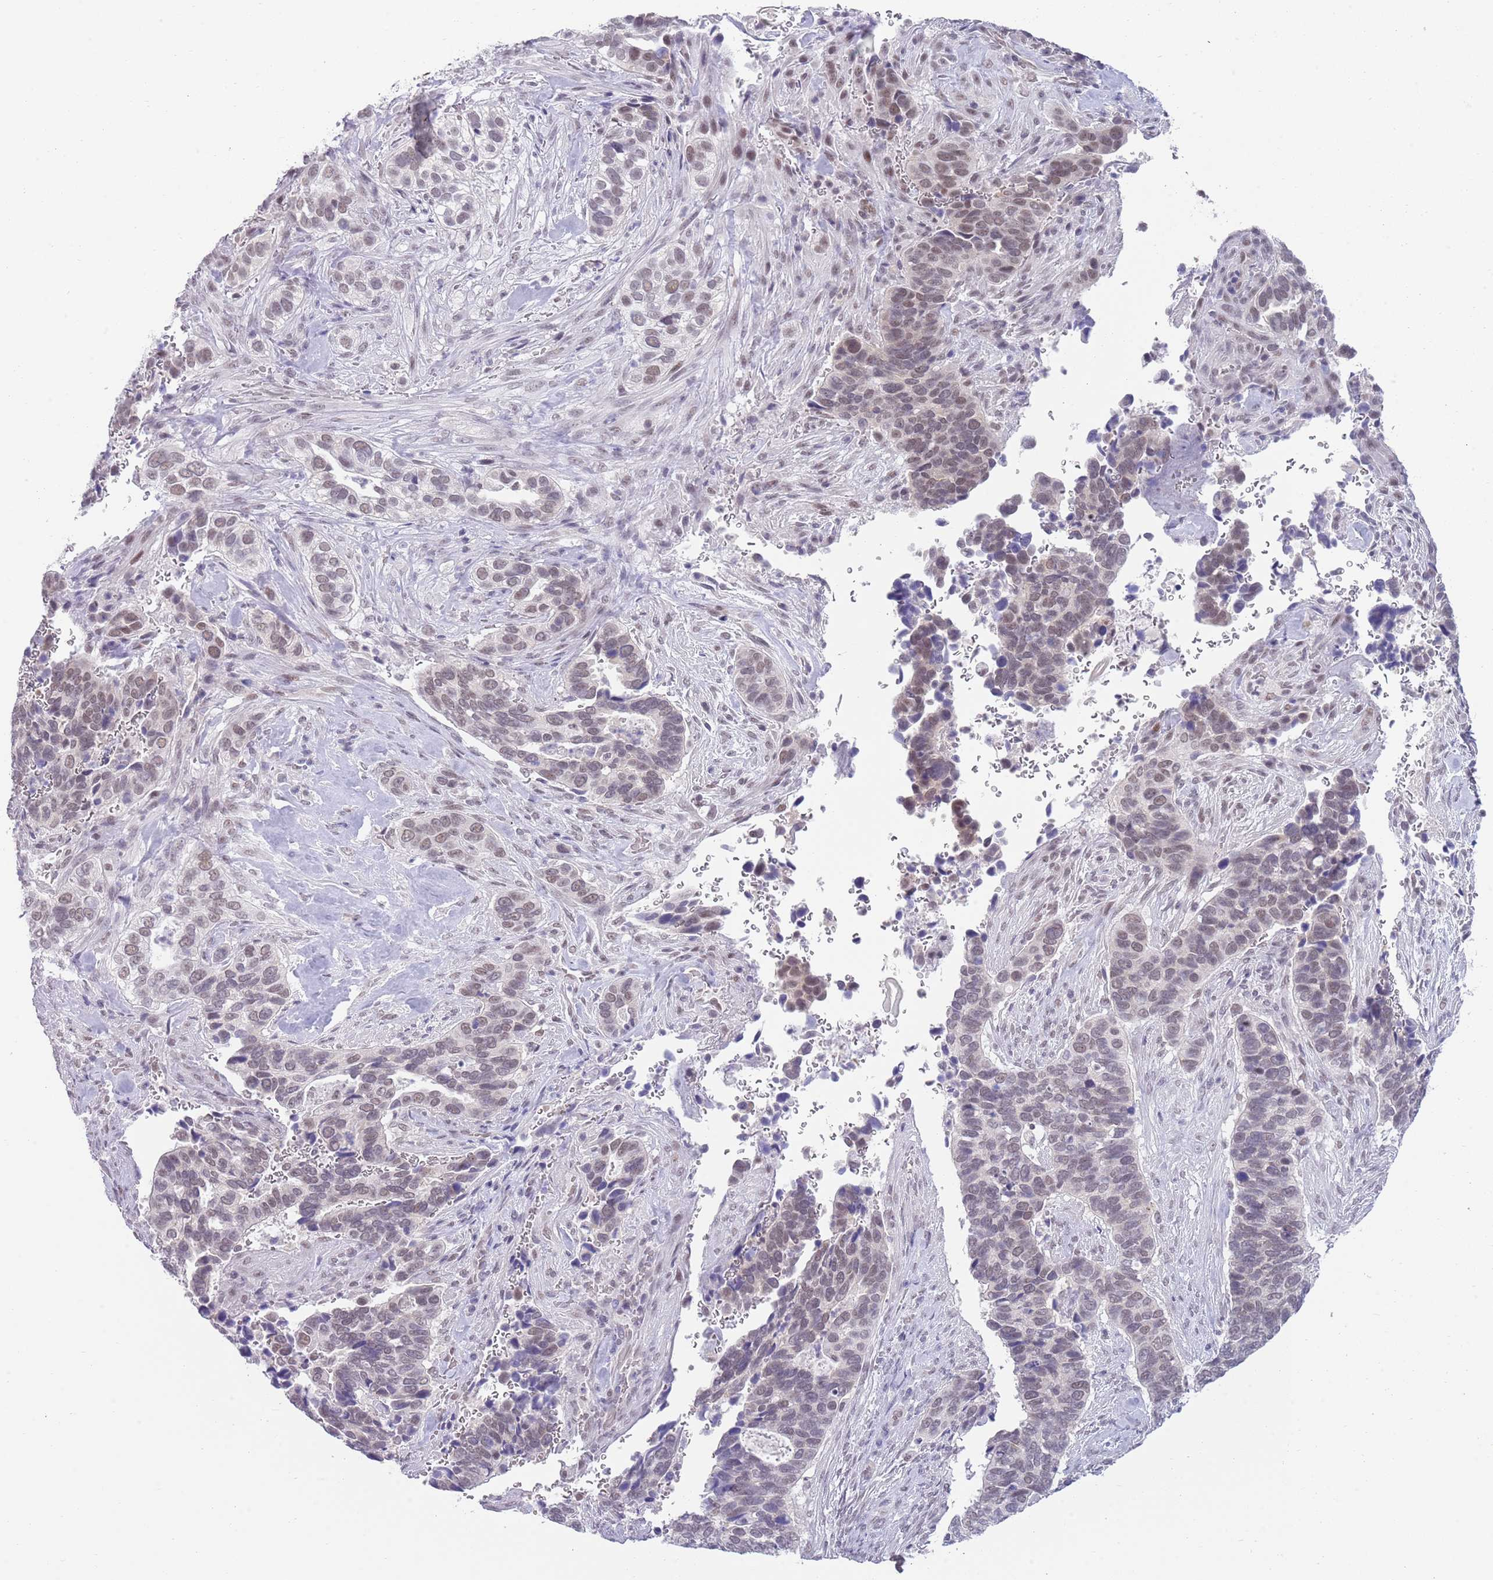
{"staining": {"intensity": "weak", "quantity": "<25%", "location": "nuclear"}, "tissue": "cervical cancer", "cell_type": "Tumor cells", "image_type": "cancer", "snomed": [{"axis": "morphology", "description": "Squamous cell carcinoma, NOS"}, {"axis": "topography", "description": "Cervix"}], "caption": "High magnification brightfield microscopy of squamous cell carcinoma (cervical) stained with DAB (brown) and counterstained with hematoxylin (blue): tumor cells show no significant staining.", "gene": "SEPHS2", "patient": {"sex": "female", "age": 38}}